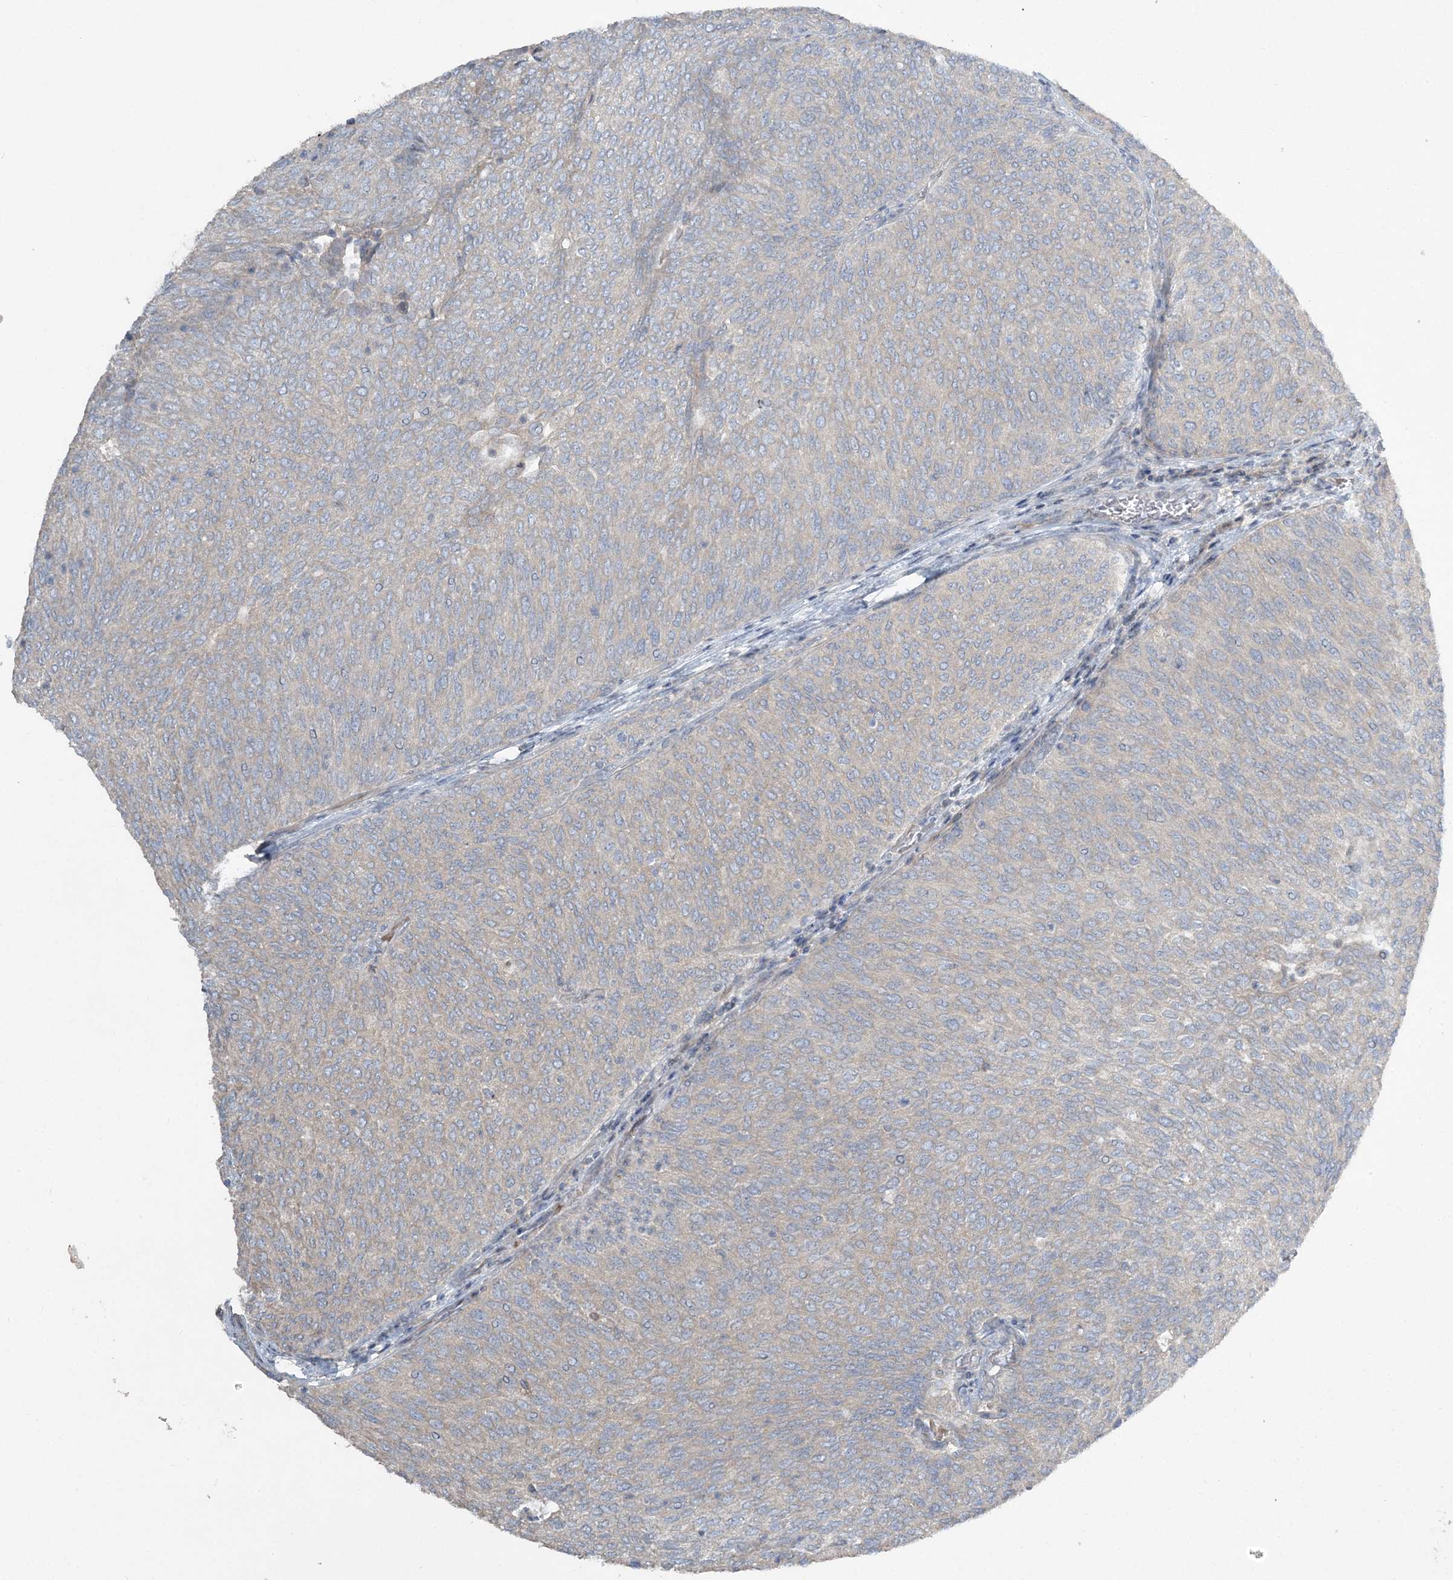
{"staining": {"intensity": "negative", "quantity": "none", "location": "none"}, "tissue": "urothelial cancer", "cell_type": "Tumor cells", "image_type": "cancer", "snomed": [{"axis": "morphology", "description": "Urothelial carcinoma, Low grade"}, {"axis": "topography", "description": "Urinary bladder"}], "caption": "Immunohistochemical staining of human urothelial cancer shows no significant expression in tumor cells.", "gene": "SLC4A10", "patient": {"sex": "female", "age": 79}}